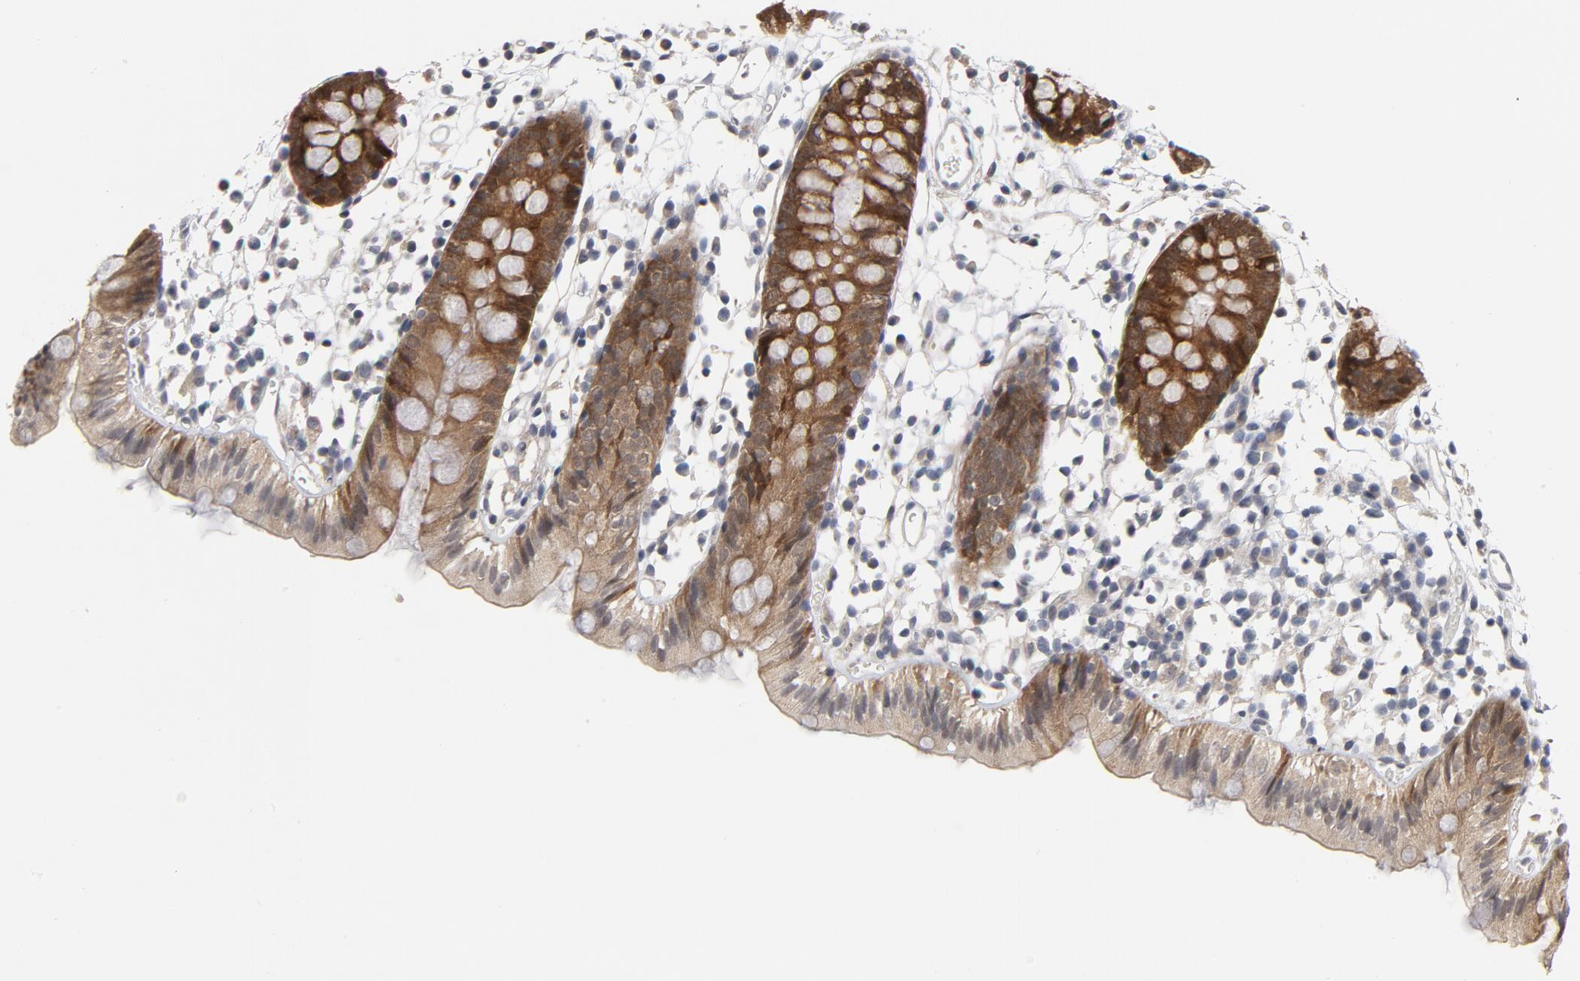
{"staining": {"intensity": "negative", "quantity": "none", "location": "none"}, "tissue": "colon", "cell_type": "Endothelial cells", "image_type": "normal", "snomed": [{"axis": "morphology", "description": "Normal tissue, NOS"}, {"axis": "topography", "description": "Colon"}], "caption": "Immunohistochemistry (IHC) photomicrograph of normal colon stained for a protein (brown), which displays no staining in endothelial cells.", "gene": "PPP1R1B", "patient": {"sex": "male", "age": 14}}